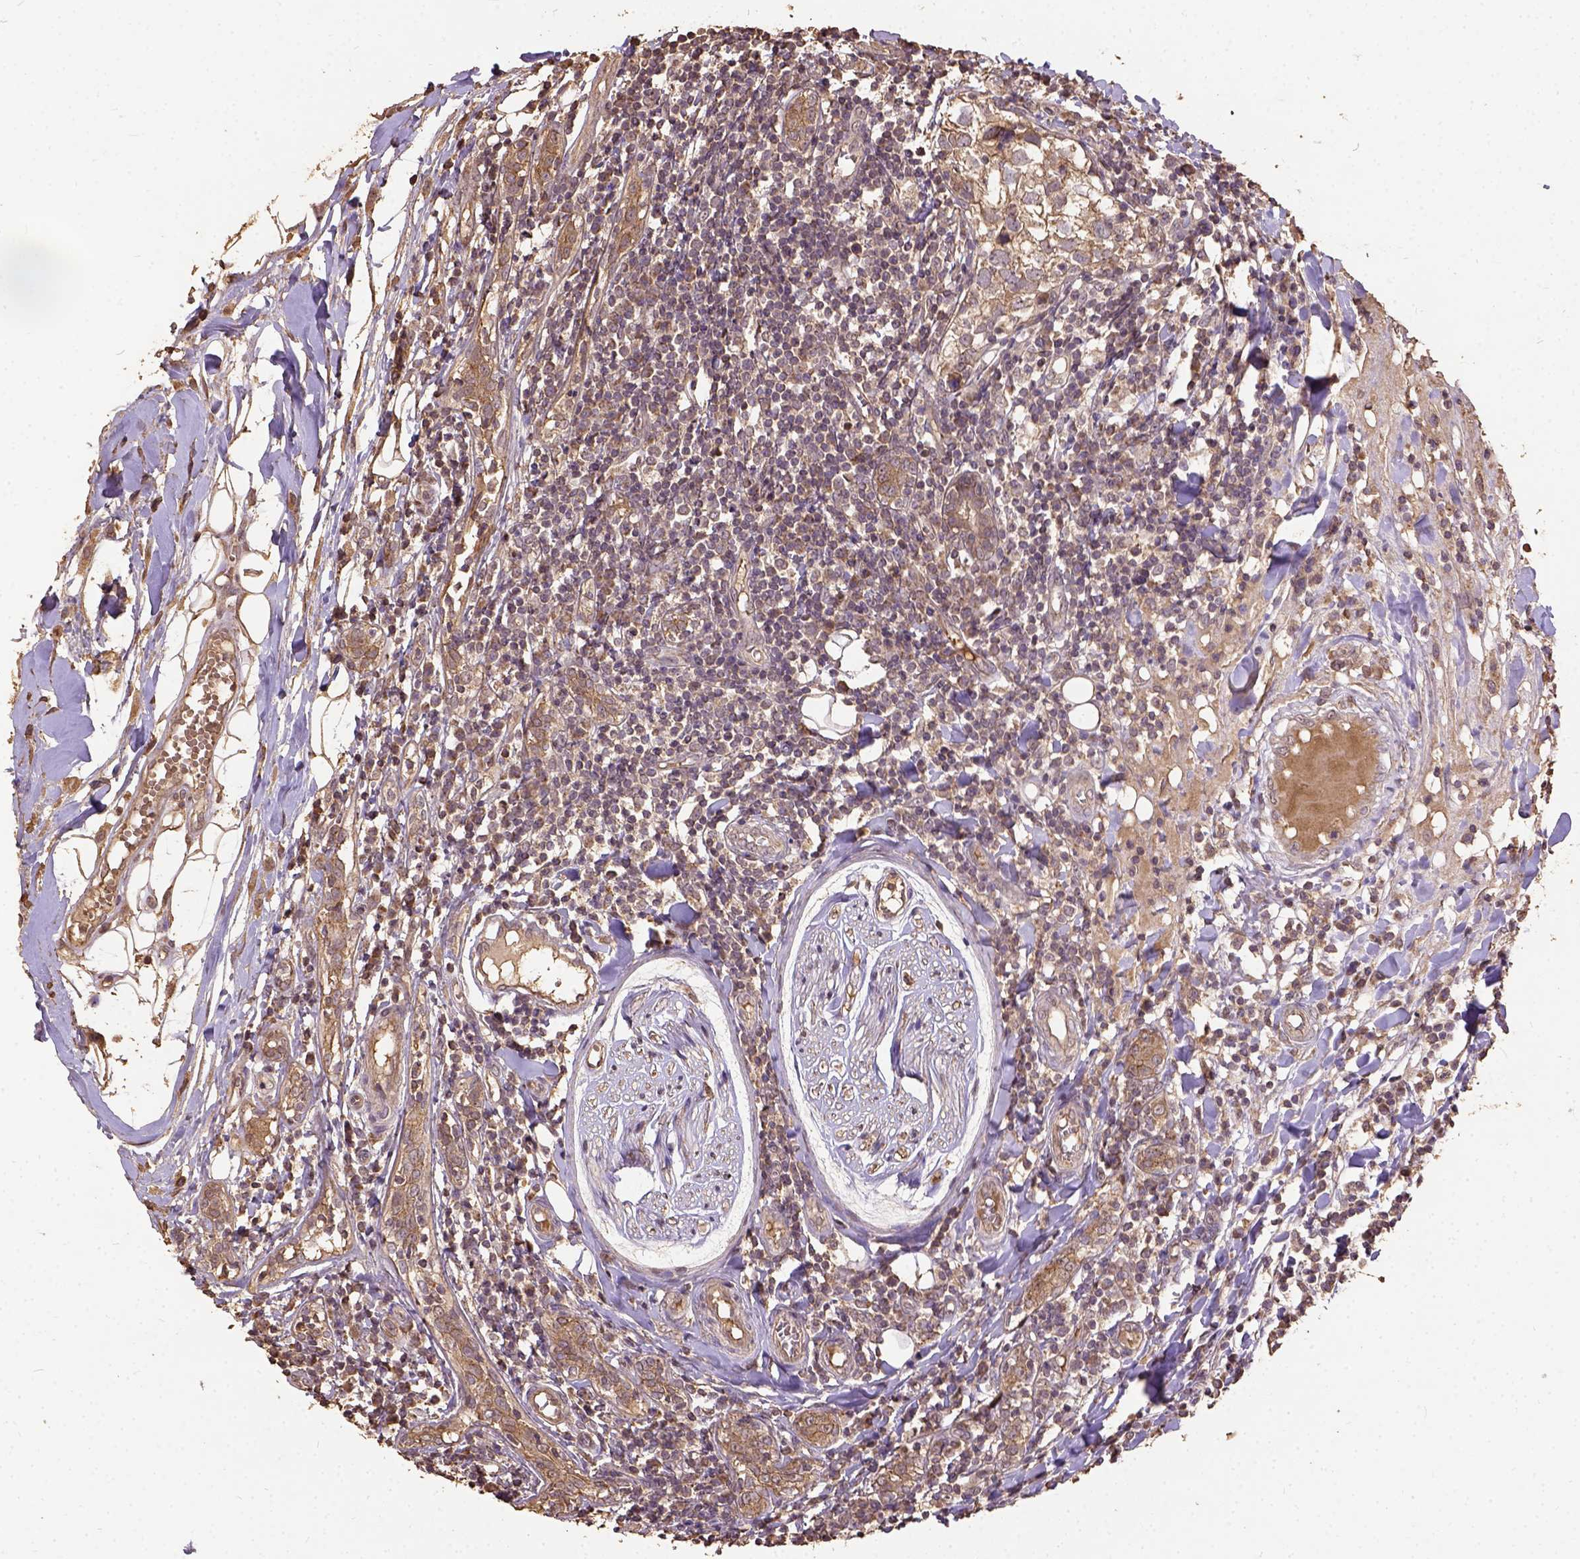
{"staining": {"intensity": "moderate", "quantity": "25%-75%", "location": "cytoplasmic/membranous"}, "tissue": "breast cancer", "cell_type": "Tumor cells", "image_type": "cancer", "snomed": [{"axis": "morphology", "description": "Duct carcinoma"}, {"axis": "topography", "description": "Breast"}], "caption": "A brown stain highlights moderate cytoplasmic/membranous staining of a protein in breast invasive ductal carcinoma tumor cells.", "gene": "ATP1B3", "patient": {"sex": "female", "age": 30}}